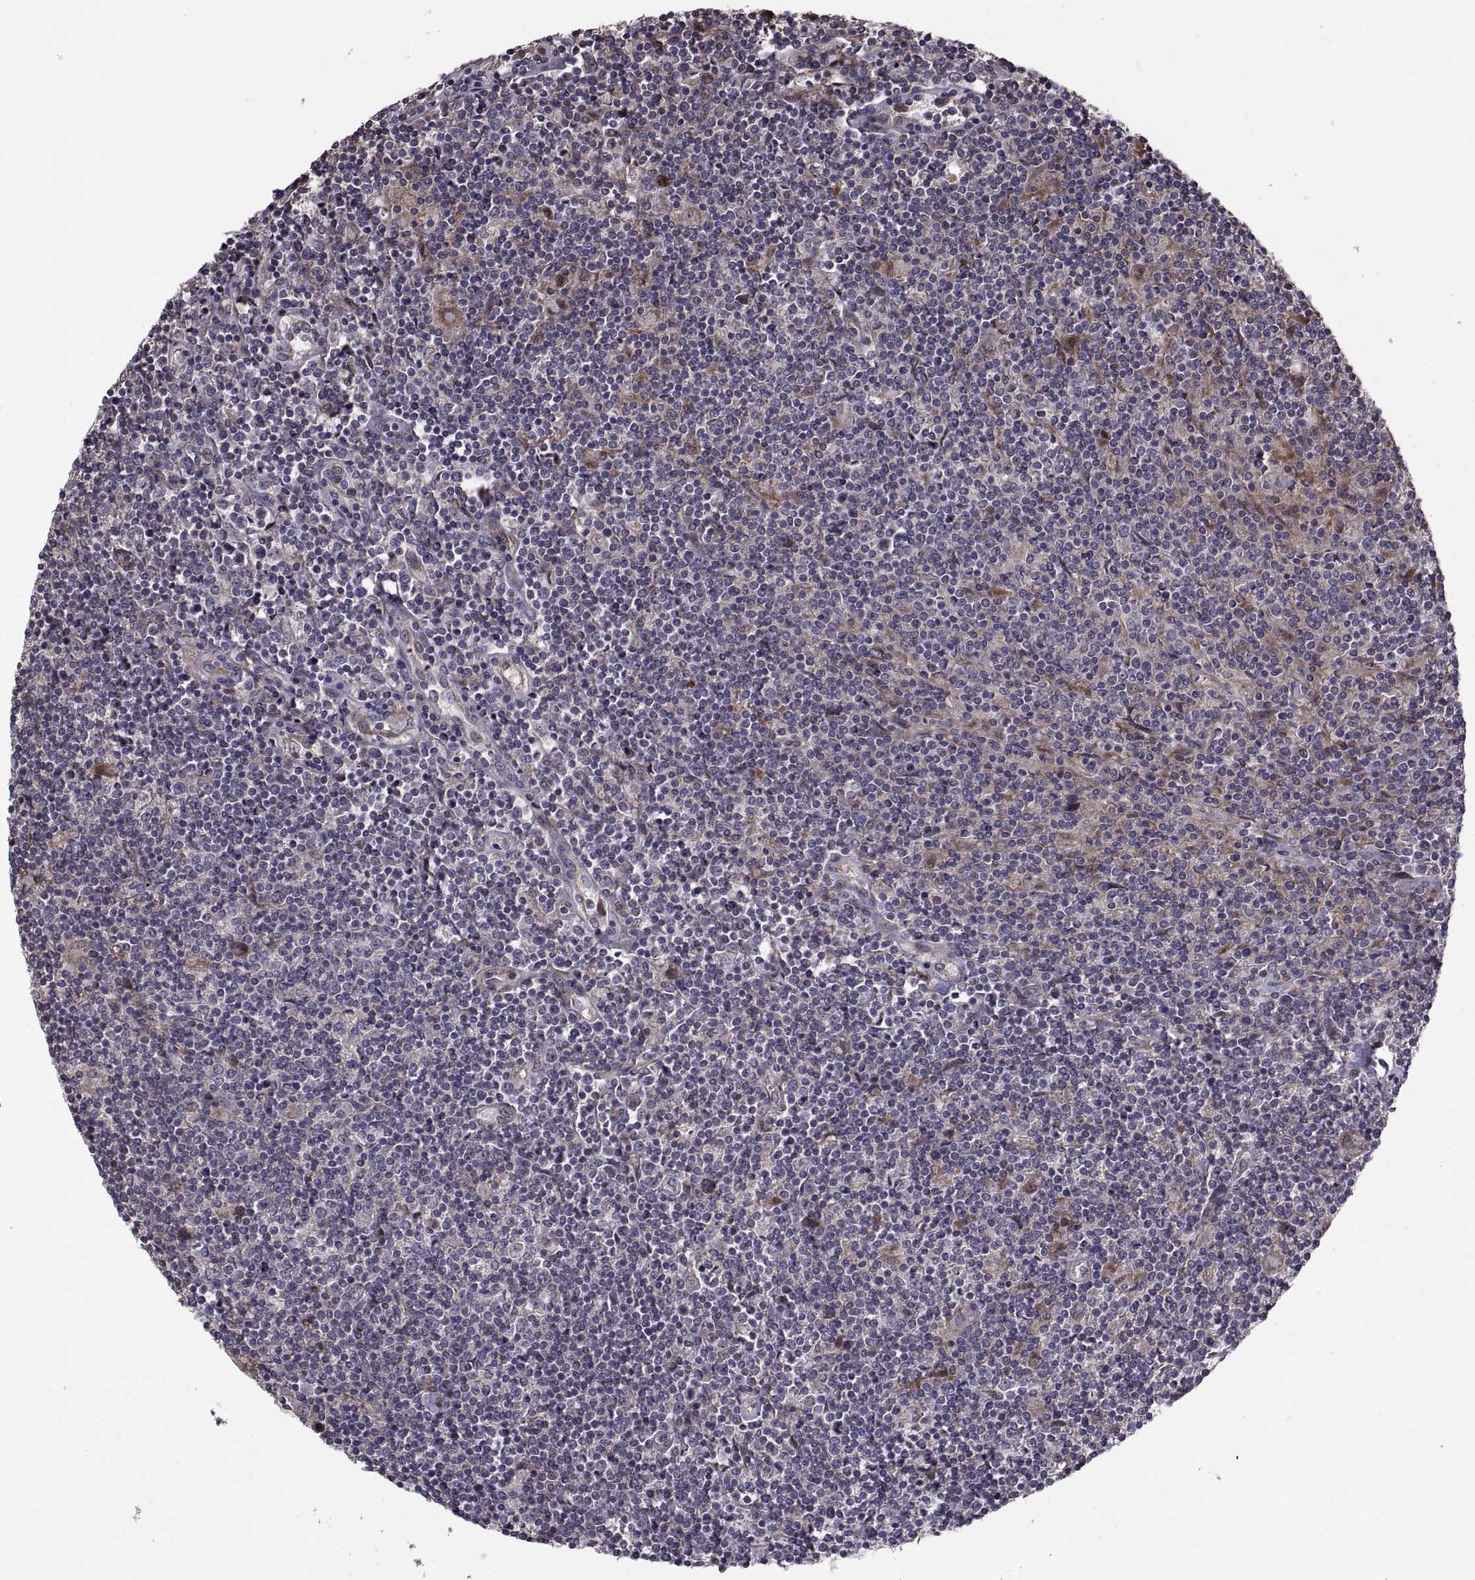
{"staining": {"intensity": "negative", "quantity": "none", "location": "none"}, "tissue": "lymphoma", "cell_type": "Tumor cells", "image_type": "cancer", "snomed": [{"axis": "morphology", "description": "Hodgkin's disease, NOS"}, {"axis": "topography", "description": "Lymph node"}], "caption": "Photomicrograph shows no protein positivity in tumor cells of lymphoma tissue. (DAB (3,3'-diaminobenzidine) immunohistochemistry (IHC) visualized using brightfield microscopy, high magnification).", "gene": "PMM2", "patient": {"sex": "male", "age": 40}}